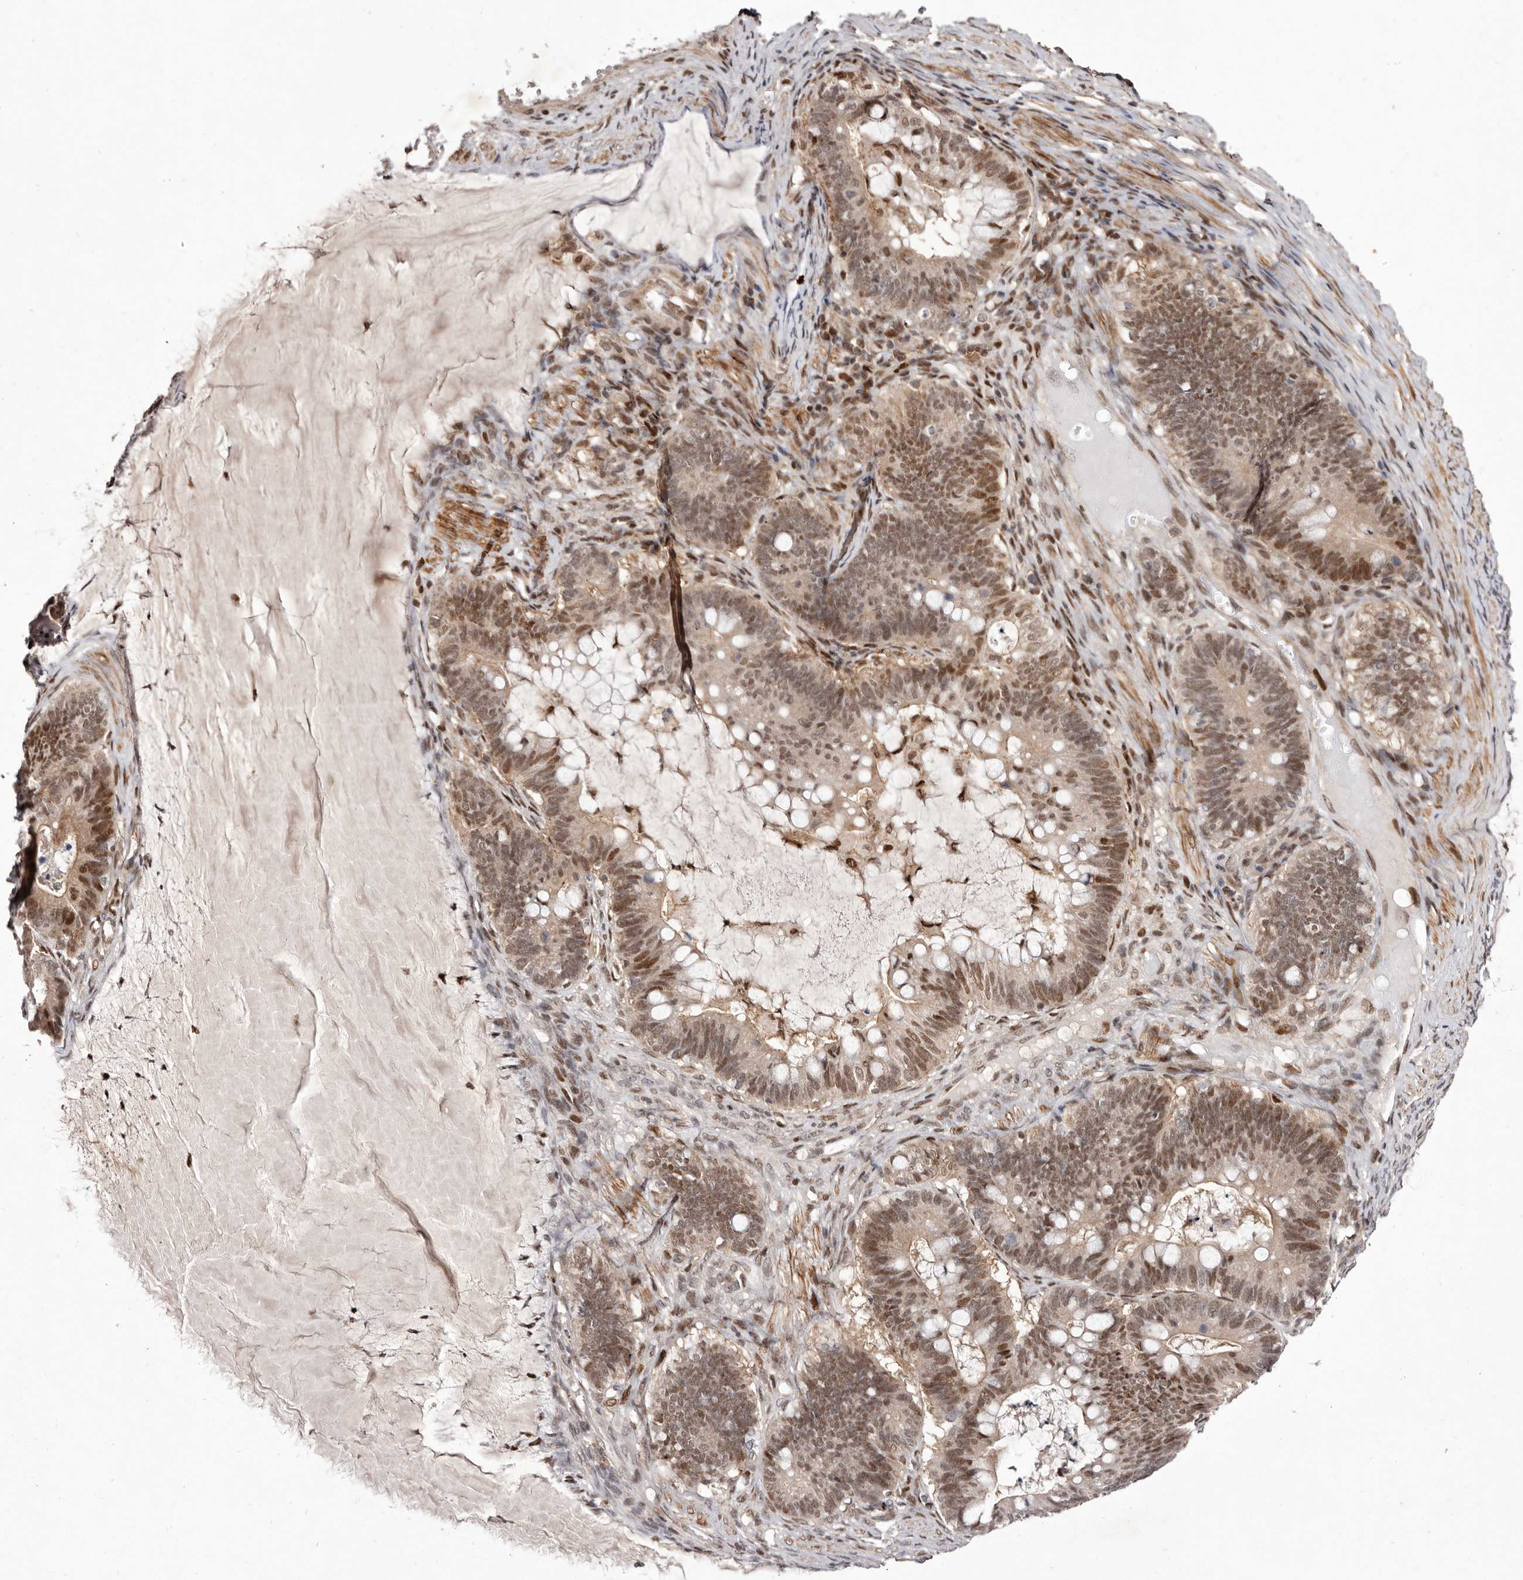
{"staining": {"intensity": "moderate", "quantity": ">75%", "location": "nuclear"}, "tissue": "ovarian cancer", "cell_type": "Tumor cells", "image_type": "cancer", "snomed": [{"axis": "morphology", "description": "Cystadenocarcinoma, mucinous, NOS"}, {"axis": "topography", "description": "Ovary"}], "caption": "Moderate nuclear protein positivity is identified in approximately >75% of tumor cells in mucinous cystadenocarcinoma (ovarian). Nuclei are stained in blue.", "gene": "FBXO5", "patient": {"sex": "female", "age": 61}}